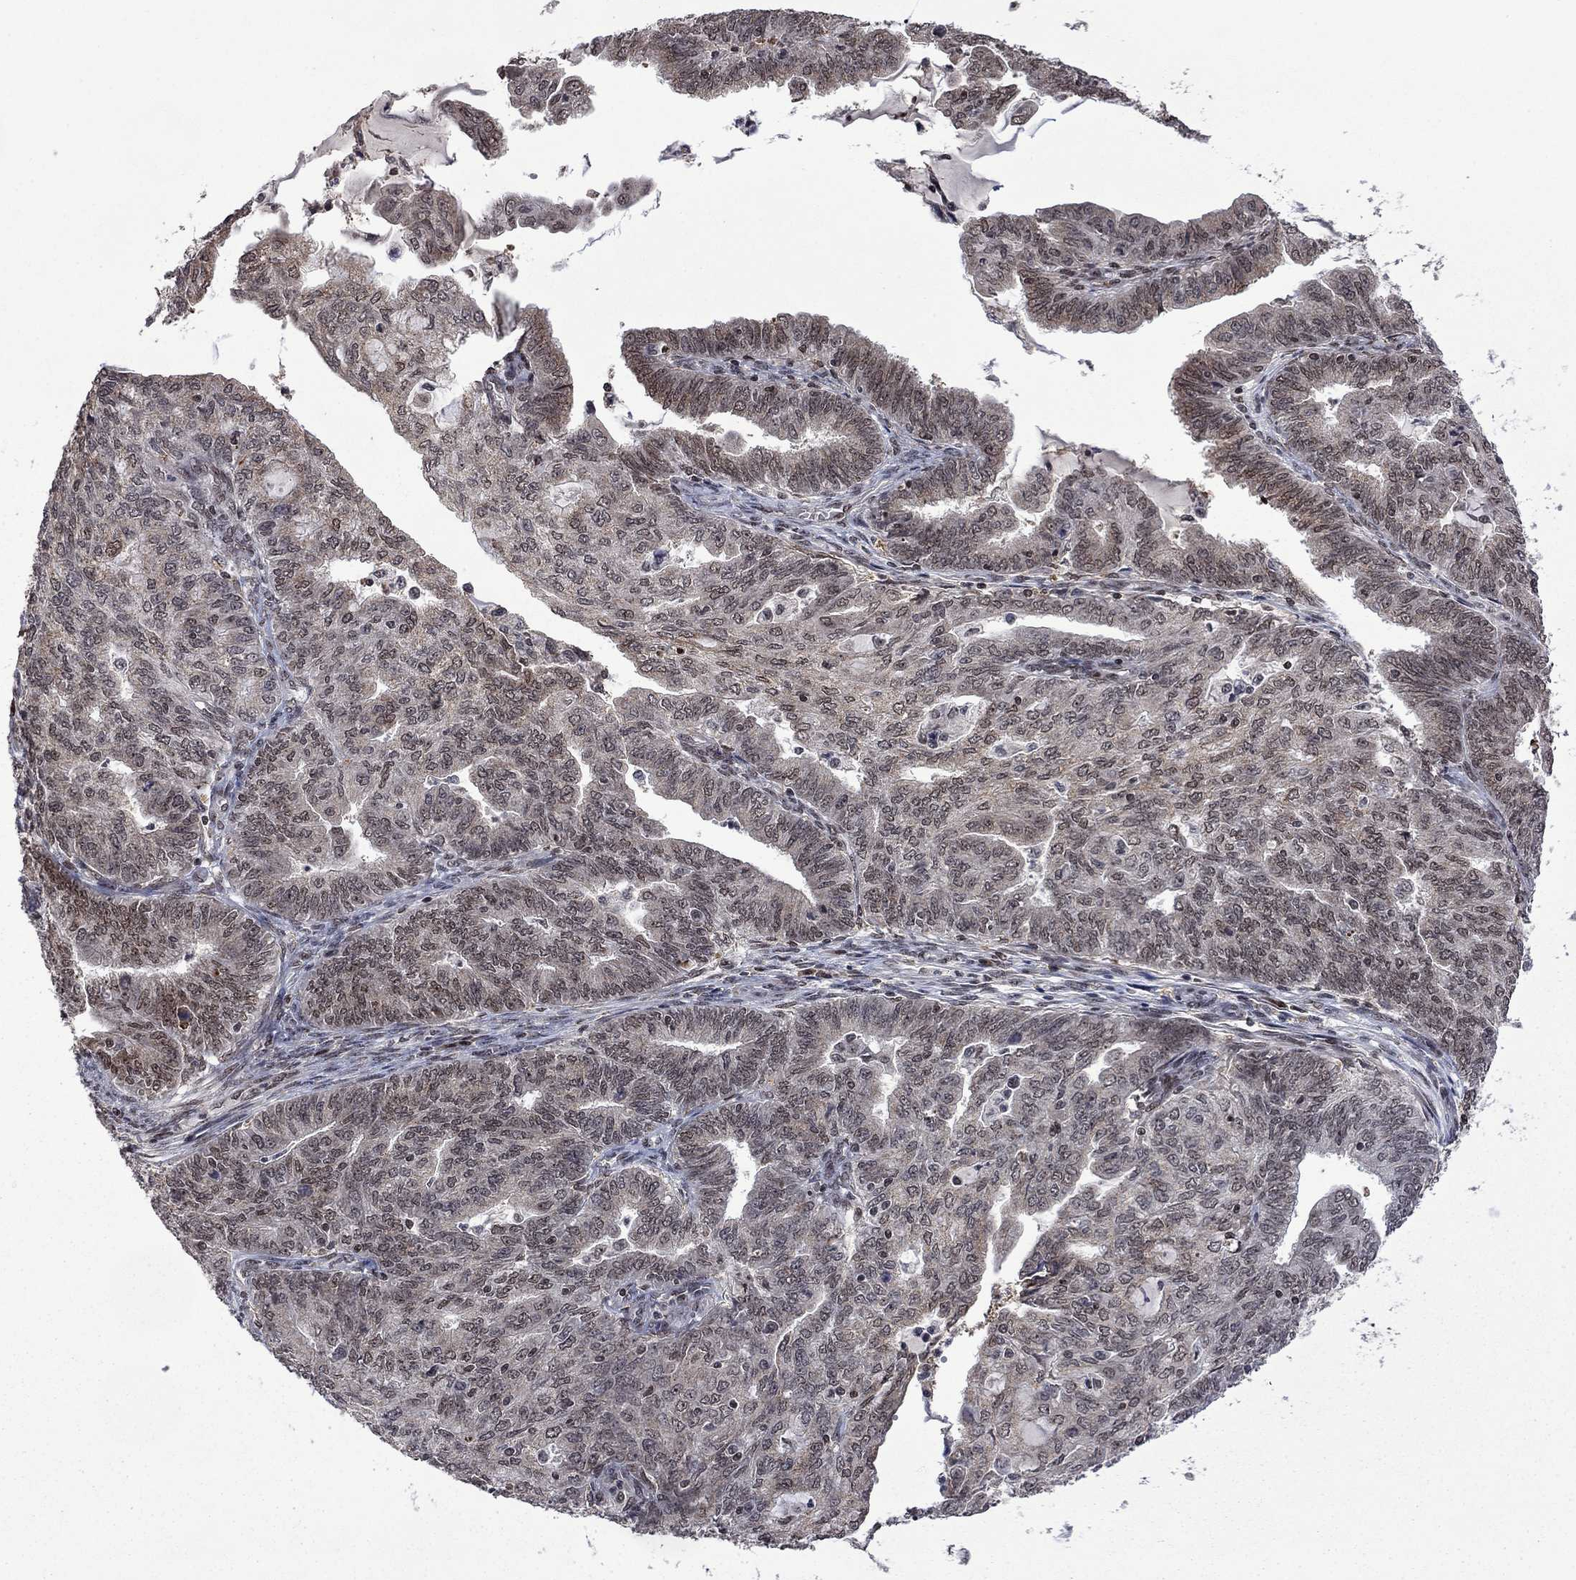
{"staining": {"intensity": "moderate", "quantity": "<25%", "location": "nuclear"}, "tissue": "endometrial cancer", "cell_type": "Tumor cells", "image_type": "cancer", "snomed": [{"axis": "morphology", "description": "Adenocarcinoma, NOS"}, {"axis": "topography", "description": "Endometrium"}], "caption": "Immunohistochemistry (DAB (3,3'-diaminobenzidine)) staining of human adenocarcinoma (endometrial) reveals moderate nuclear protein expression in about <25% of tumor cells.", "gene": "FBL", "patient": {"sex": "female", "age": 82}}